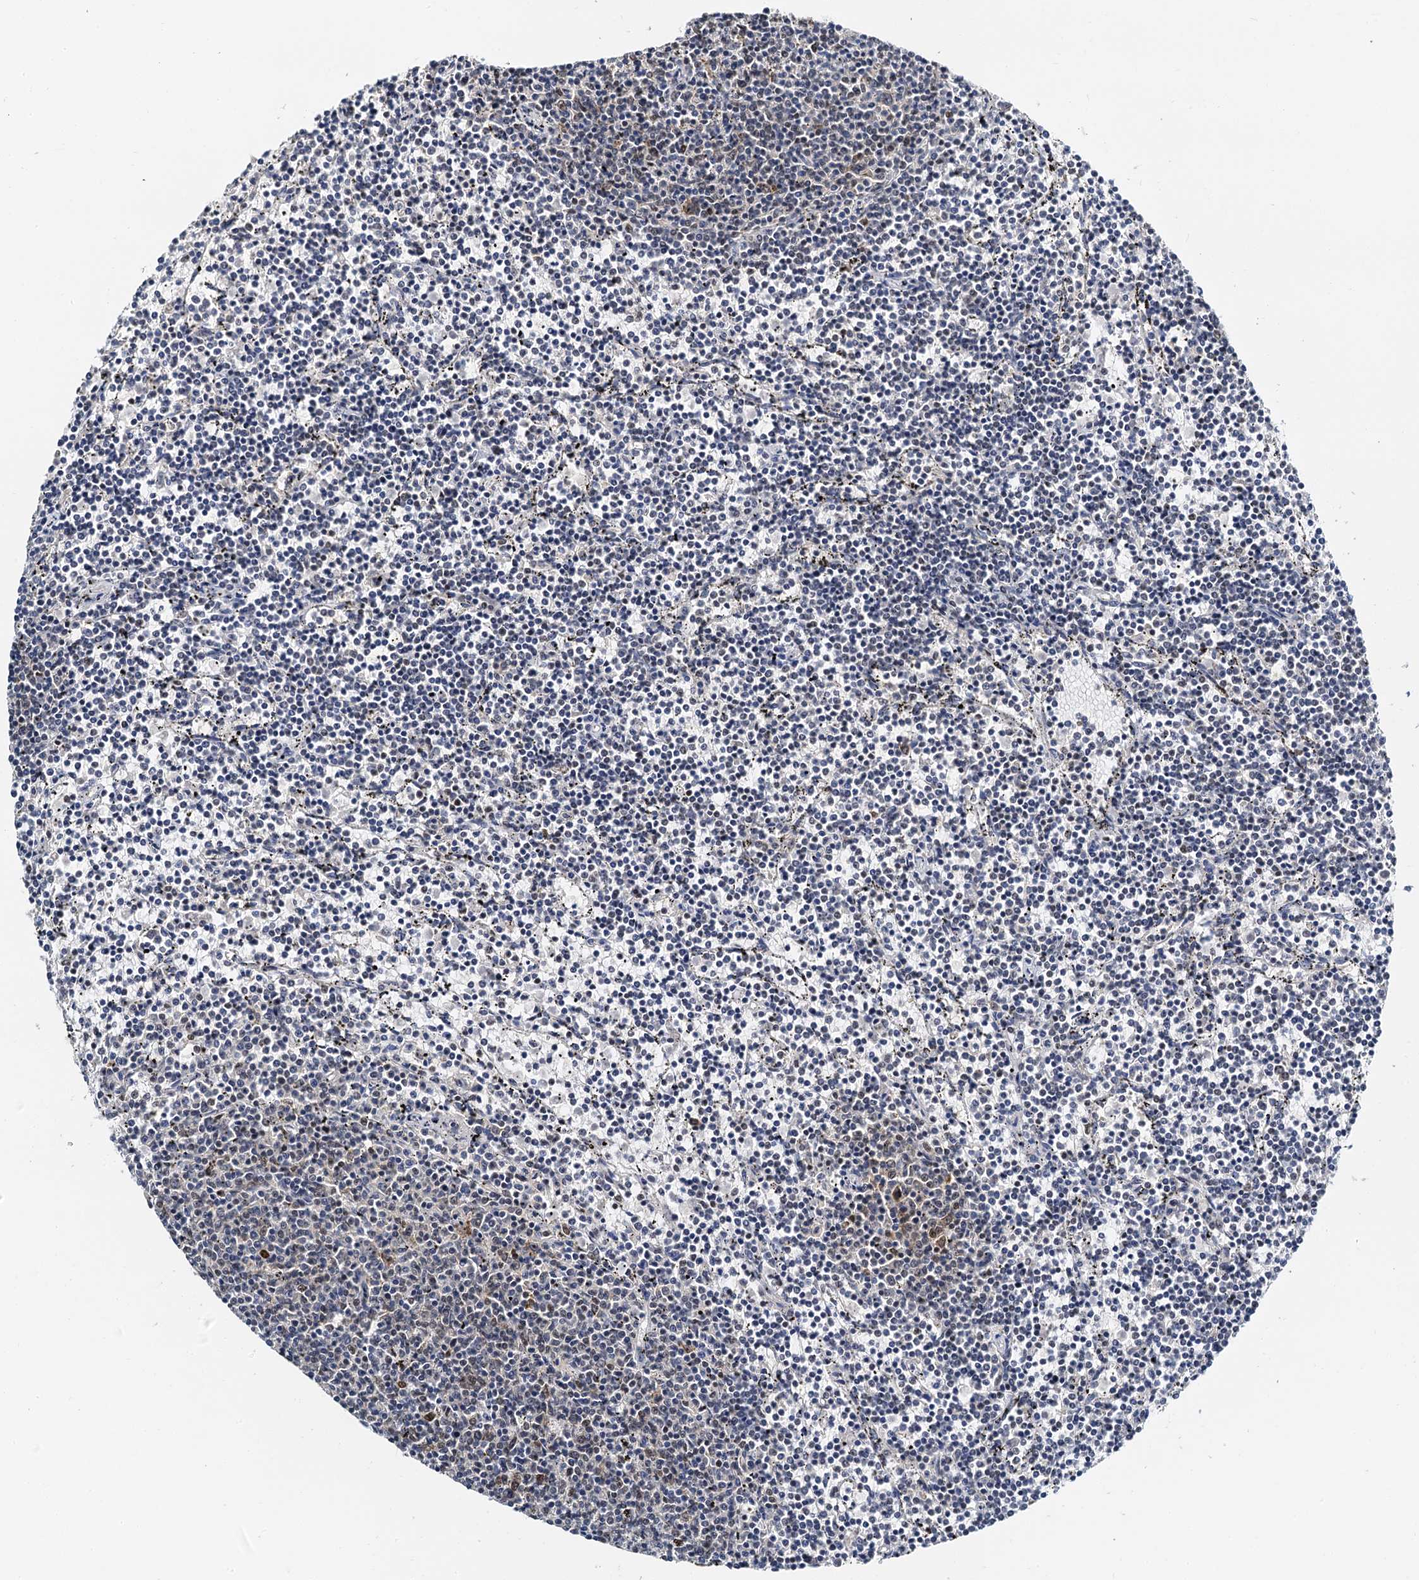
{"staining": {"intensity": "weak", "quantity": "<25%", "location": "nuclear"}, "tissue": "lymphoma", "cell_type": "Tumor cells", "image_type": "cancer", "snomed": [{"axis": "morphology", "description": "Malignant lymphoma, non-Hodgkin's type, Low grade"}, {"axis": "topography", "description": "Spleen"}], "caption": "Immunohistochemical staining of human malignant lymphoma, non-Hodgkin's type (low-grade) displays no significant expression in tumor cells.", "gene": "NOP2", "patient": {"sex": "female", "age": 50}}